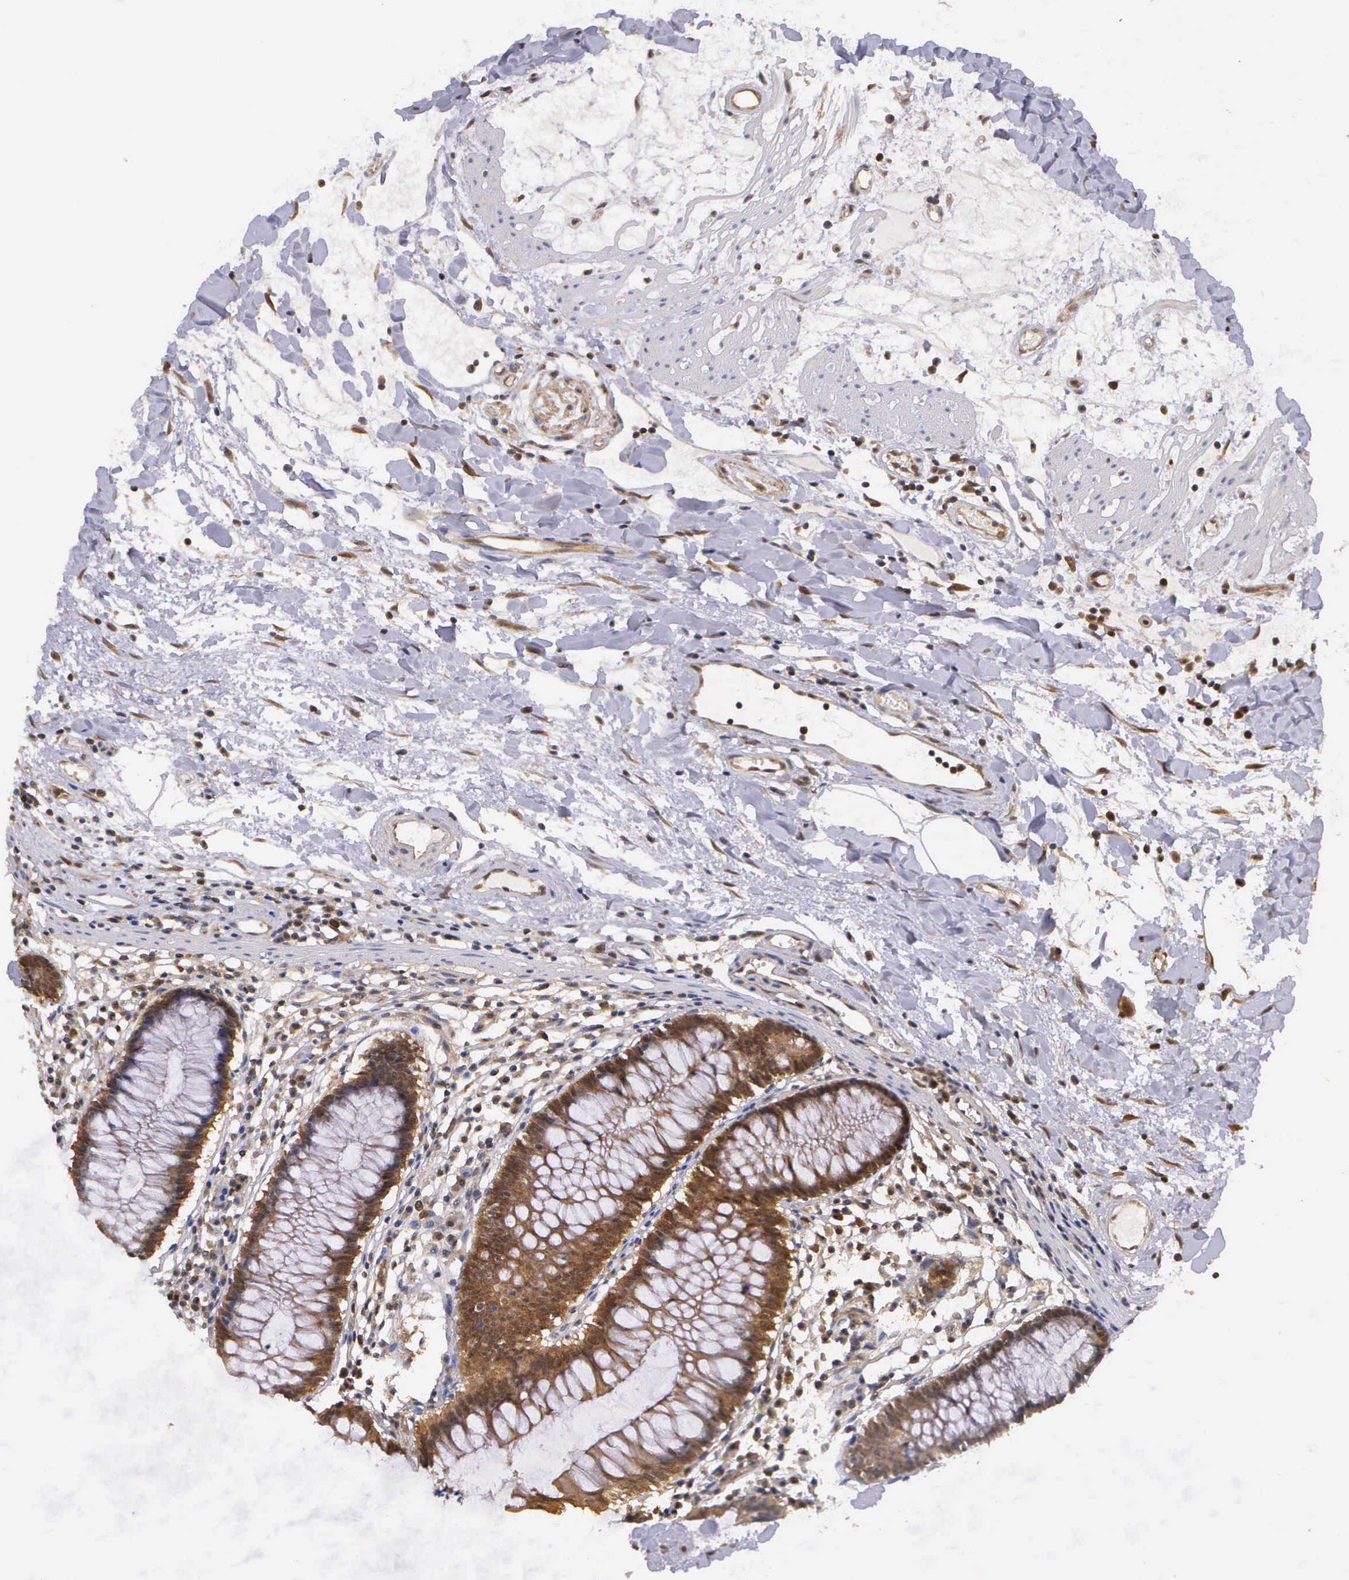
{"staining": {"intensity": "moderate", "quantity": ">75%", "location": "cytoplasmic/membranous"}, "tissue": "colon", "cell_type": "Endothelial cells", "image_type": "normal", "snomed": [{"axis": "morphology", "description": "Normal tissue, NOS"}, {"axis": "topography", "description": "Colon"}], "caption": "A high-resolution micrograph shows immunohistochemistry staining of unremarkable colon, which reveals moderate cytoplasmic/membranous expression in about >75% of endothelial cells. (brown staining indicates protein expression, while blue staining denotes nuclei).", "gene": "IGBP1P2", "patient": {"sex": "female", "age": 55}}